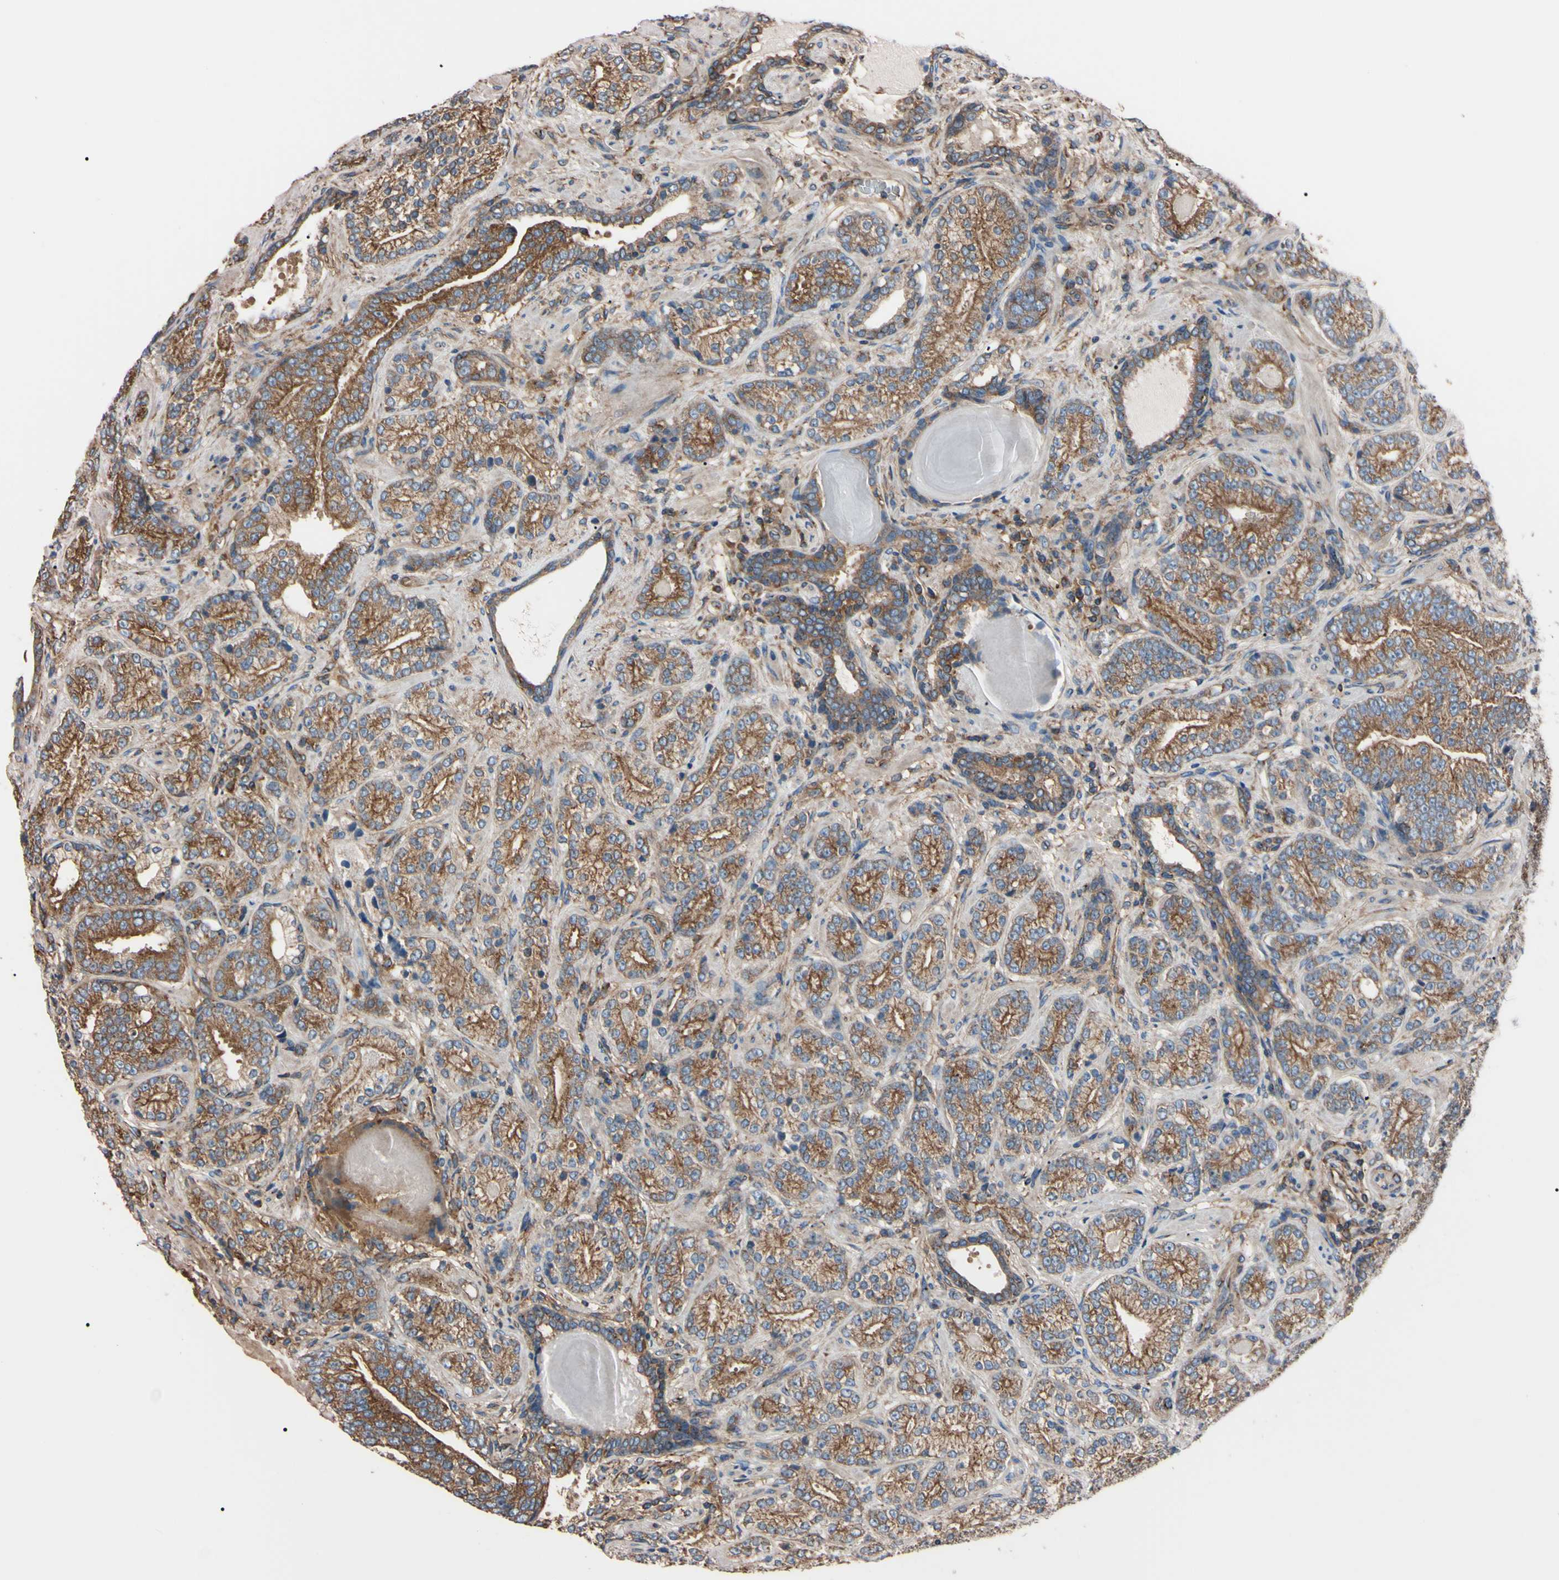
{"staining": {"intensity": "moderate", "quantity": ">75%", "location": "cytoplasmic/membranous"}, "tissue": "prostate cancer", "cell_type": "Tumor cells", "image_type": "cancer", "snomed": [{"axis": "morphology", "description": "Adenocarcinoma, High grade"}, {"axis": "topography", "description": "Prostate"}], "caption": "Immunohistochemical staining of prostate cancer (adenocarcinoma (high-grade)) demonstrates medium levels of moderate cytoplasmic/membranous positivity in about >75% of tumor cells.", "gene": "PRKACA", "patient": {"sex": "male", "age": 61}}